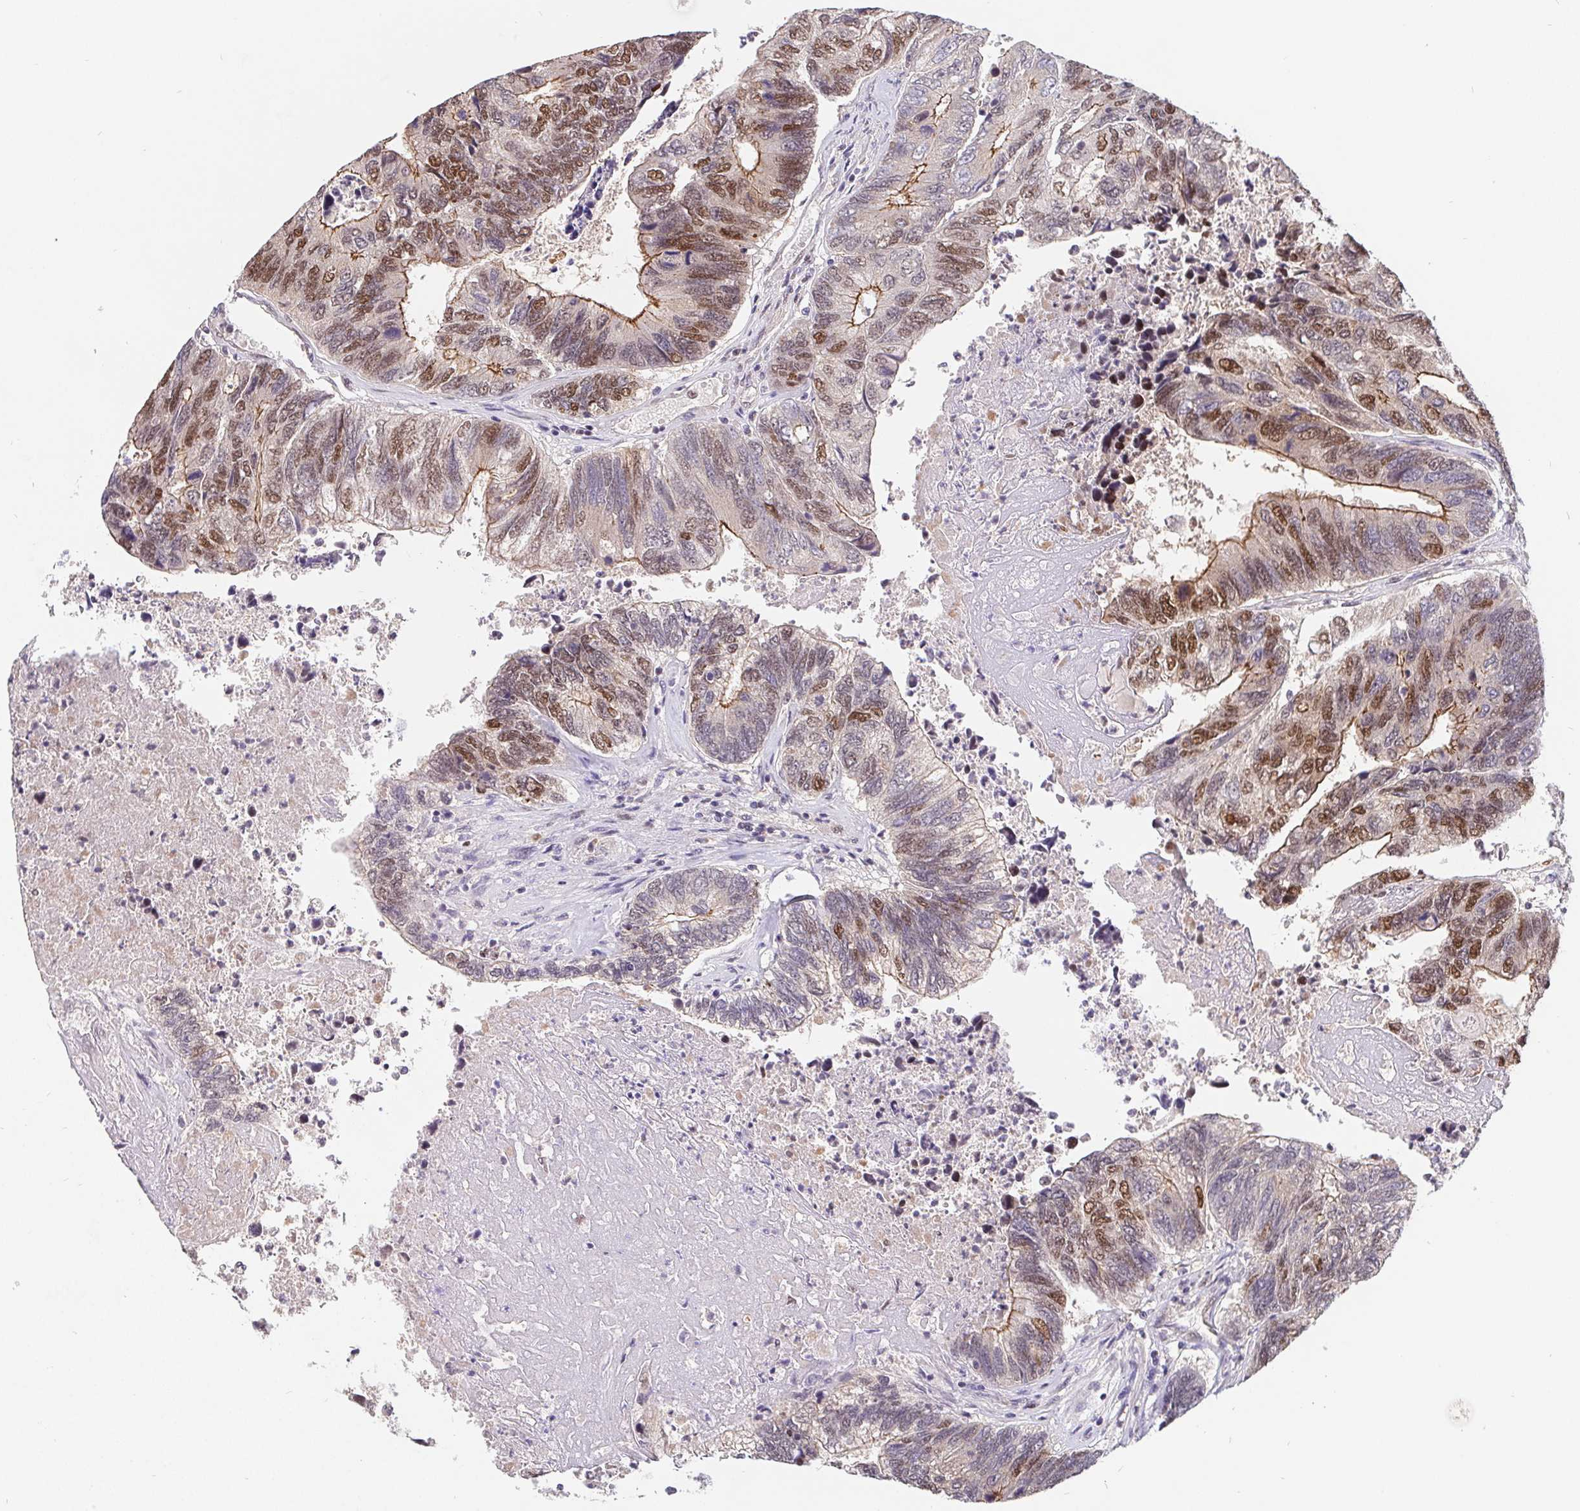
{"staining": {"intensity": "moderate", "quantity": "25%-75%", "location": "cytoplasmic/membranous,nuclear"}, "tissue": "colorectal cancer", "cell_type": "Tumor cells", "image_type": "cancer", "snomed": [{"axis": "morphology", "description": "Adenocarcinoma, NOS"}, {"axis": "topography", "description": "Colon"}], "caption": "Human colorectal cancer (adenocarcinoma) stained with a protein marker displays moderate staining in tumor cells.", "gene": "POU2F1", "patient": {"sex": "female", "age": 67}}